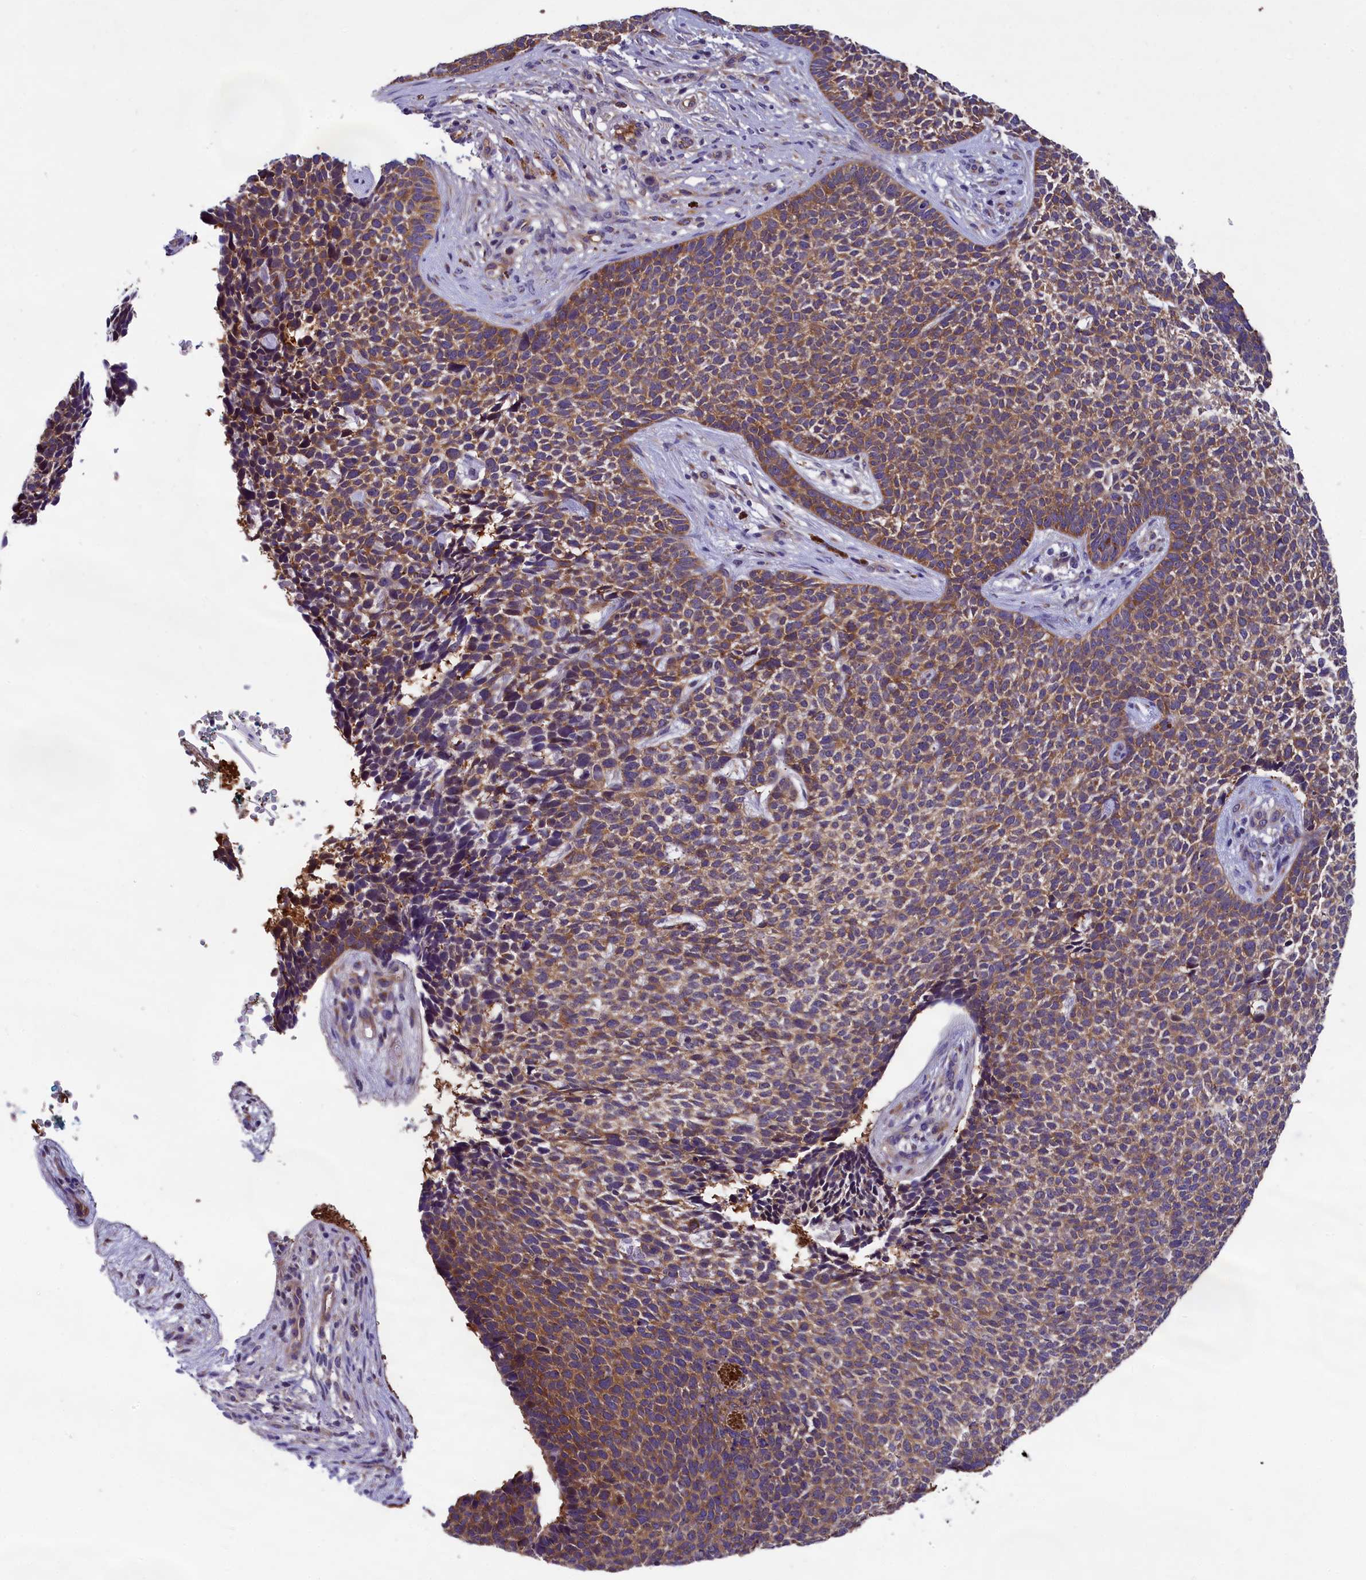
{"staining": {"intensity": "moderate", "quantity": ">75%", "location": "cytoplasmic/membranous"}, "tissue": "skin cancer", "cell_type": "Tumor cells", "image_type": "cancer", "snomed": [{"axis": "morphology", "description": "Basal cell carcinoma"}, {"axis": "topography", "description": "Skin"}], "caption": "Protein expression analysis of skin cancer shows moderate cytoplasmic/membranous expression in approximately >75% of tumor cells.", "gene": "ABCC8", "patient": {"sex": "female", "age": 84}}